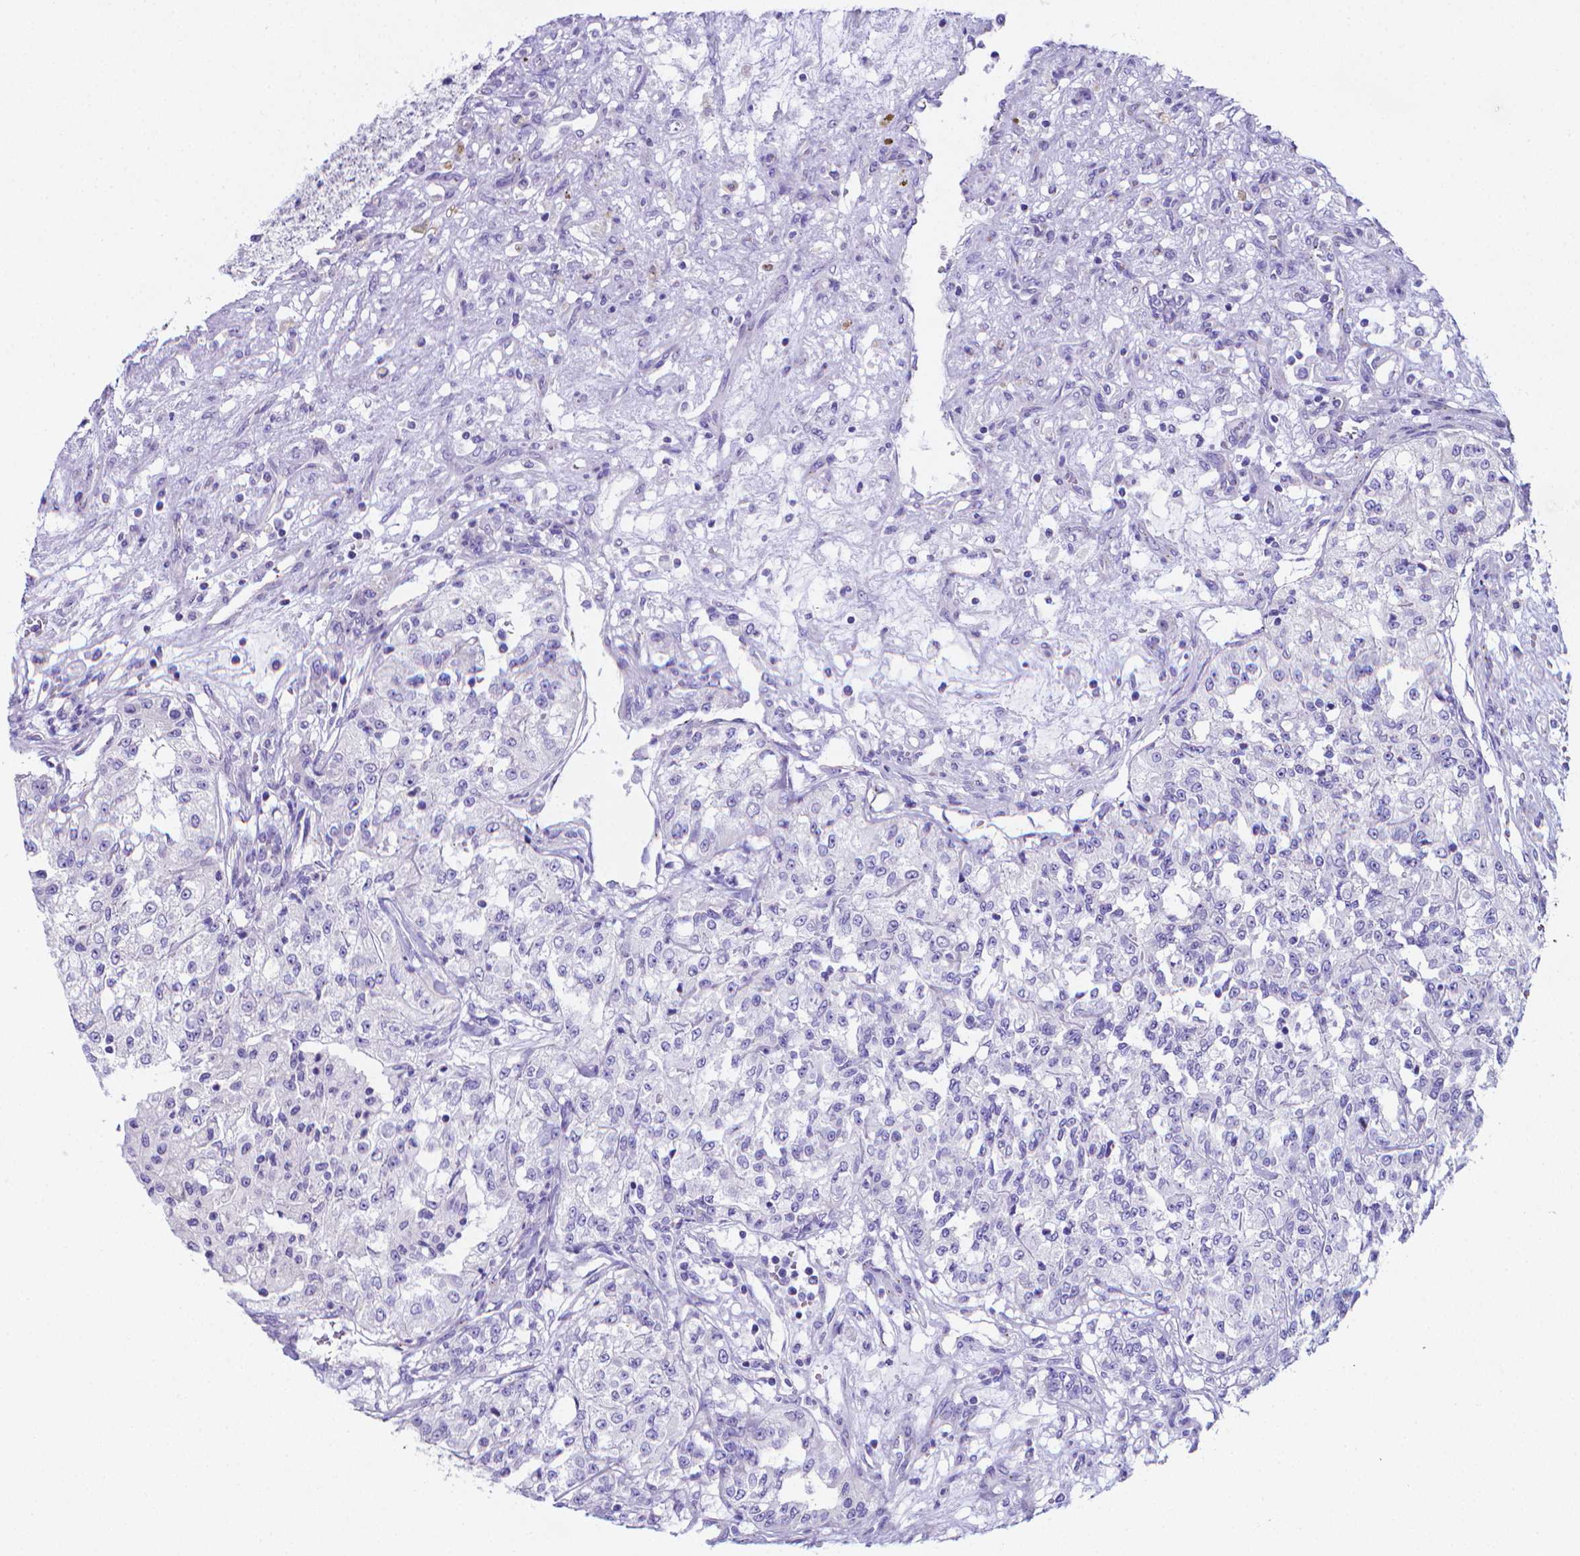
{"staining": {"intensity": "negative", "quantity": "none", "location": "none"}, "tissue": "renal cancer", "cell_type": "Tumor cells", "image_type": "cancer", "snomed": [{"axis": "morphology", "description": "Adenocarcinoma, NOS"}, {"axis": "topography", "description": "Kidney"}], "caption": "An image of human renal cancer is negative for staining in tumor cells.", "gene": "LRRC73", "patient": {"sex": "female", "age": 63}}